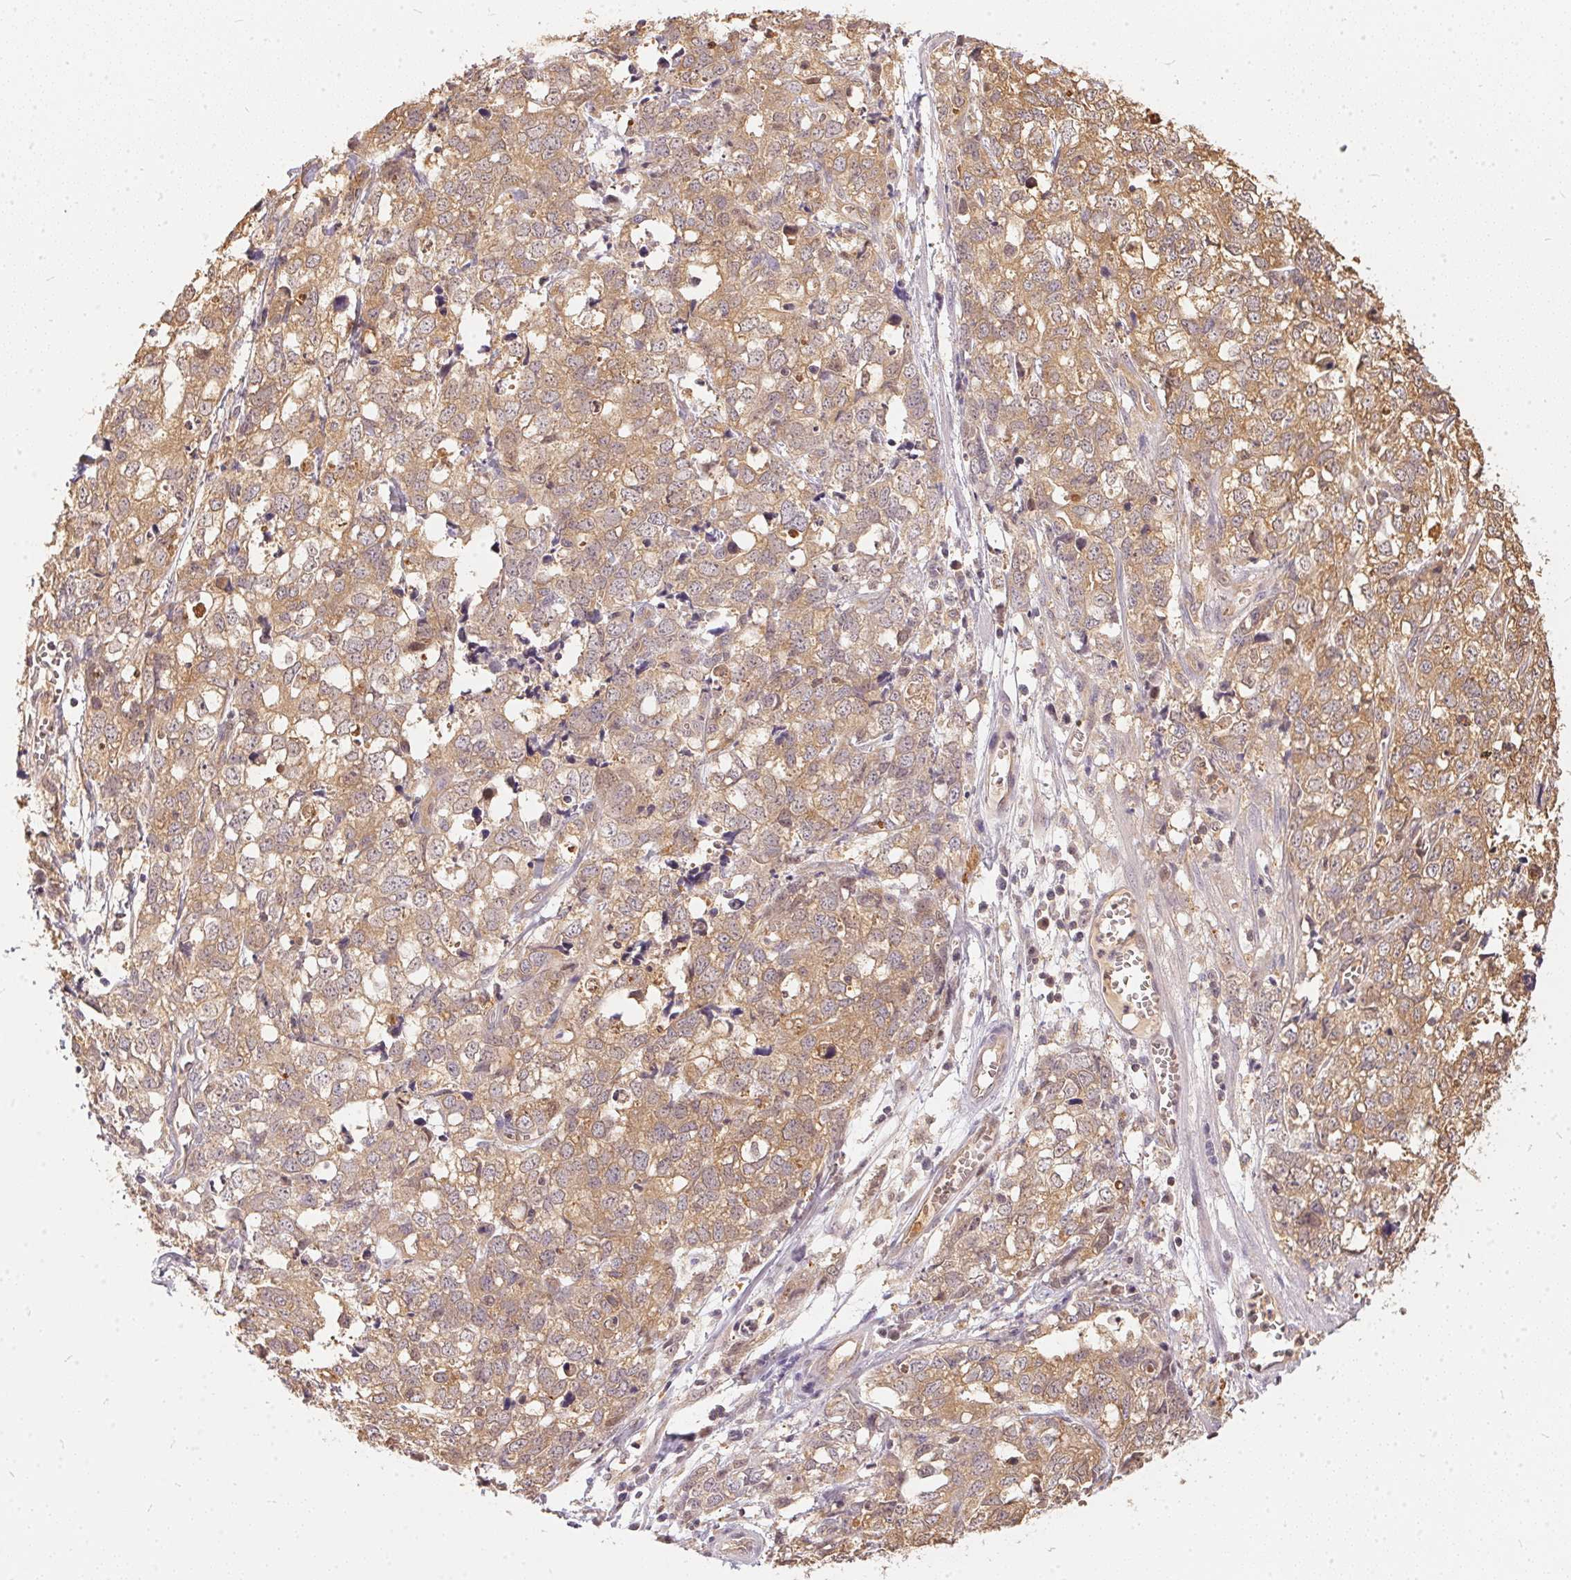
{"staining": {"intensity": "weak", "quantity": ">75%", "location": "cytoplasmic/membranous"}, "tissue": "stomach cancer", "cell_type": "Tumor cells", "image_type": "cancer", "snomed": [{"axis": "morphology", "description": "Adenocarcinoma, NOS"}, {"axis": "topography", "description": "Stomach, upper"}], "caption": "Immunohistochemistry (DAB) staining of stomach cancer reveals weak cytoplasmic/membranous protein expression in approximately >75% of tumor cells.", "gene": "BLMH", "patient": {"sex": "male", "age": 81}}